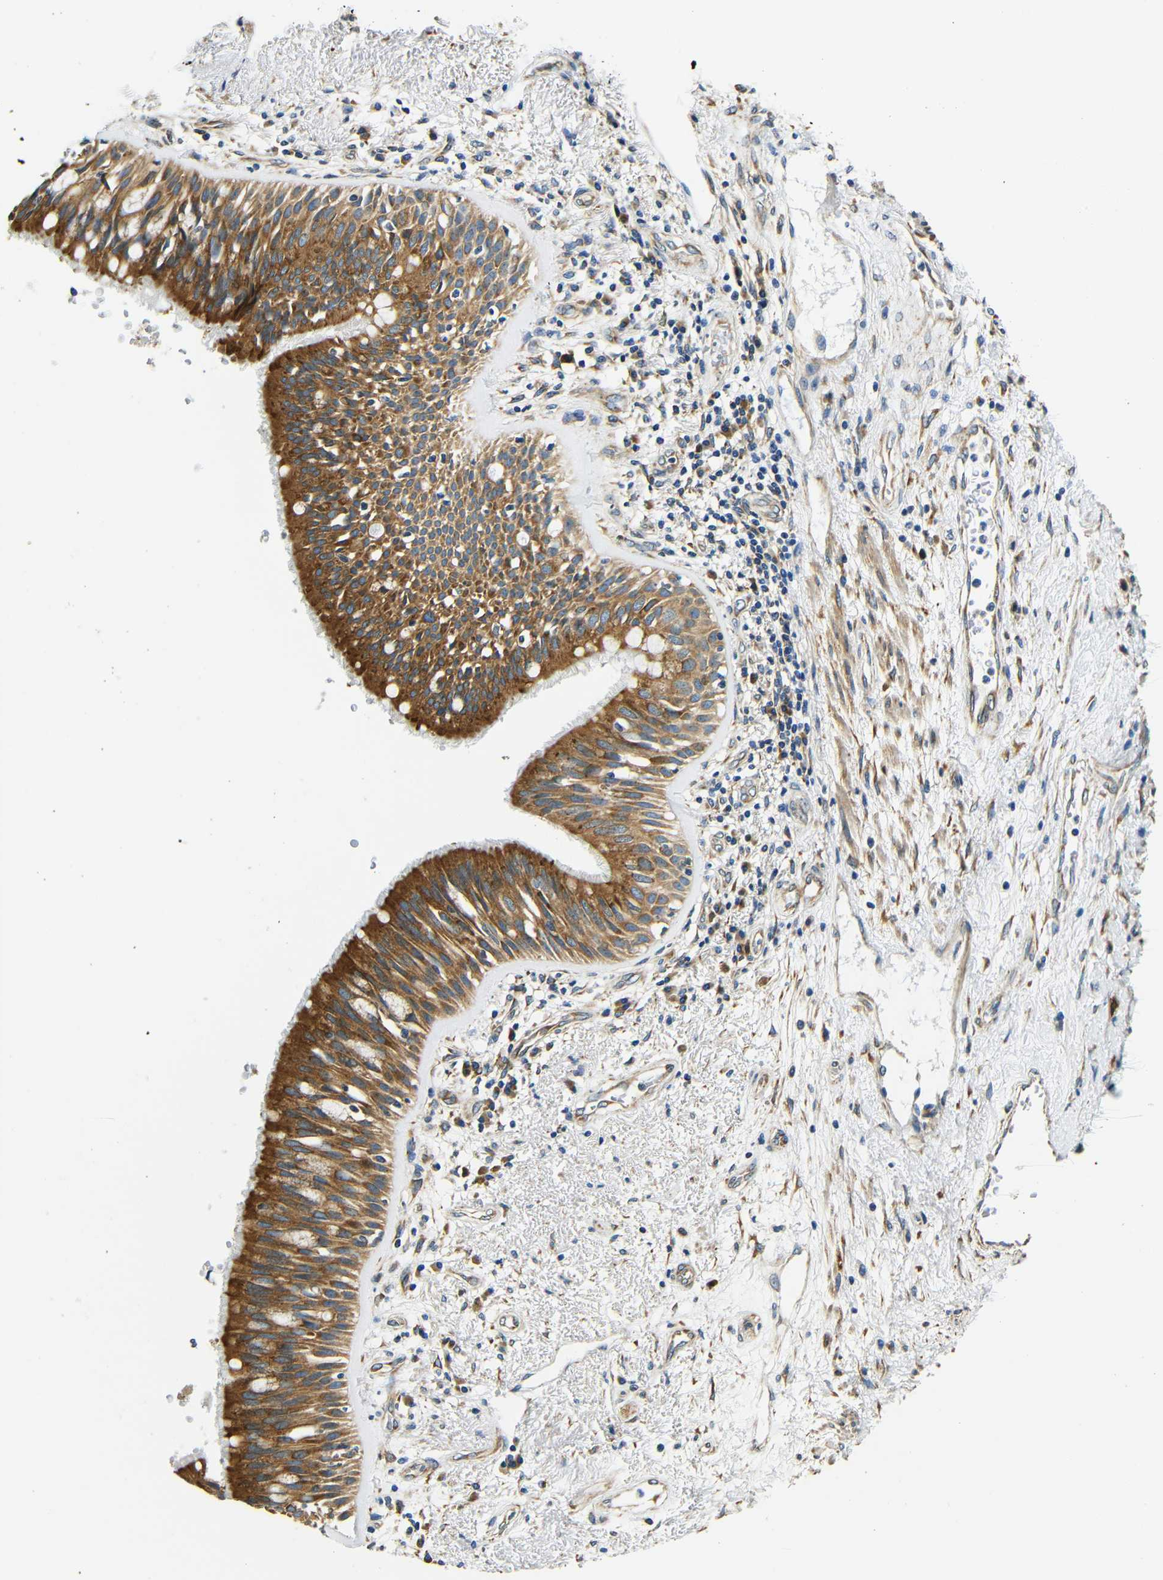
{"staining": {"intensity": "moderate", "quantity": ">75%", "location": "cytoplasmic/membranous"}, "tissue": "bronchus", "cell_type": "Respiratory epithelial cells", "image_type": "normal", "snomed": [{"axis": "morphology", "description": "Normal tissue, NOS"}, {"axis": "morphology", "description": "Adenocarcinoma, NOS"}, {"axis": "morphology", "description": "Adenocarcinoma, metastatic, NOS"}, {"axis": "topography", "description": "Lymph node"}, {"axis": "topography", "description": "Bronchus"}, {"axis": "topography", "description": "Lung"}], "caption": "Approximately >75% of respiratory epithelial cells in normal human bronchus display moderate cytoplasmic/membranous protein expression as visualized by brown immunohistochemical staining.", "gene": "VAPB", "patient": {"sex": "female", "age": 54}}